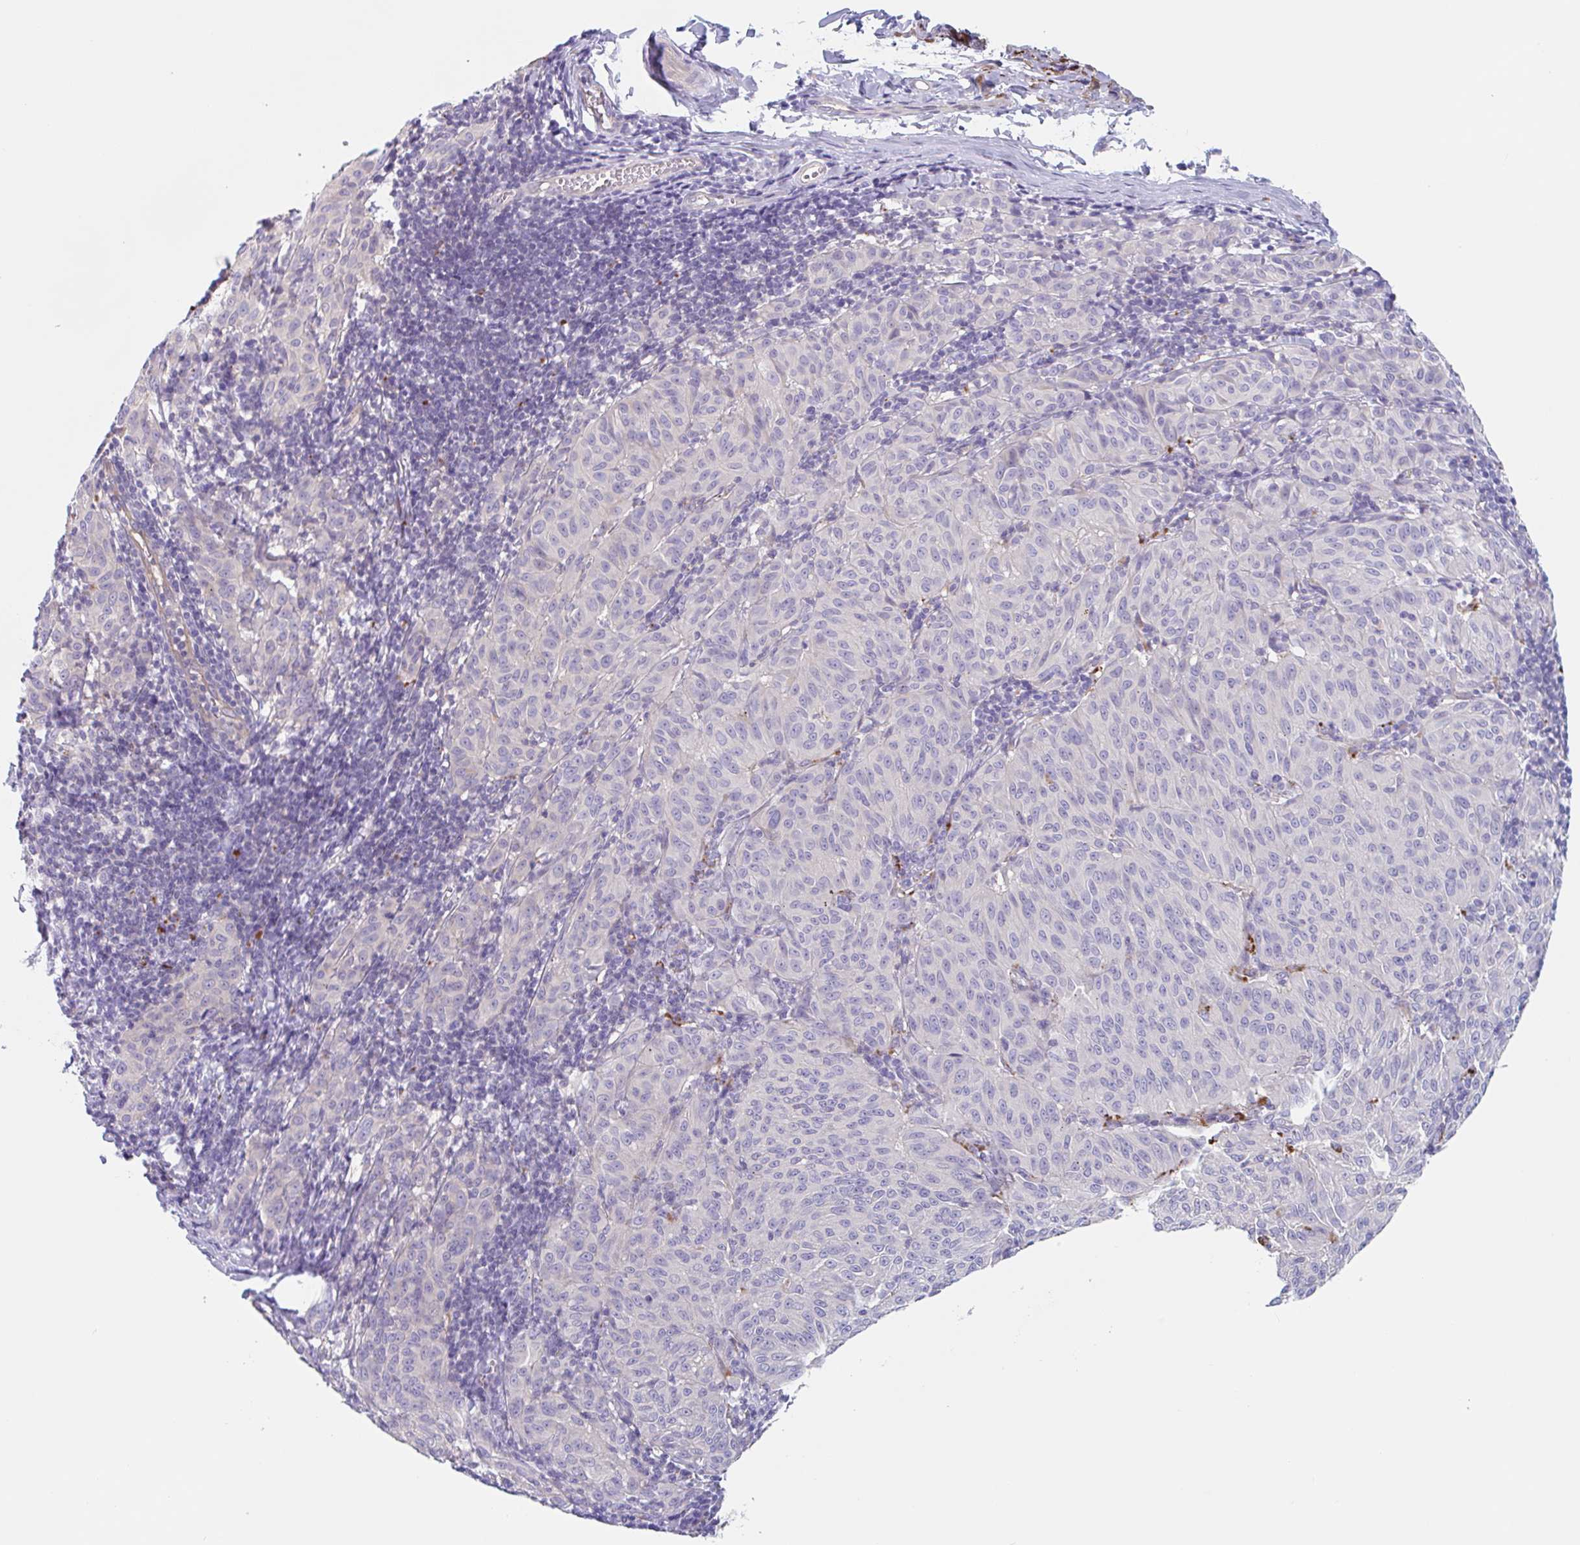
{"staining": {"intensity": "negative", "quantity": "none", "location": "none"}, "tissue": "melanoma", "cell_type": "Tumor cells", "image_type": "cancer", "snomed": [{"axis": "morphology", "description": "Malignant melanoma, NOS"}, {"axis": "topography", "description": "Skin"}], "caption": "This is an immunohistochemistry (IHC) photomicrograph of malignant melanoma. There is no expression in tumor cells.", "gene": "LENG9", "patient": {"sex": "female", "age": 72}}